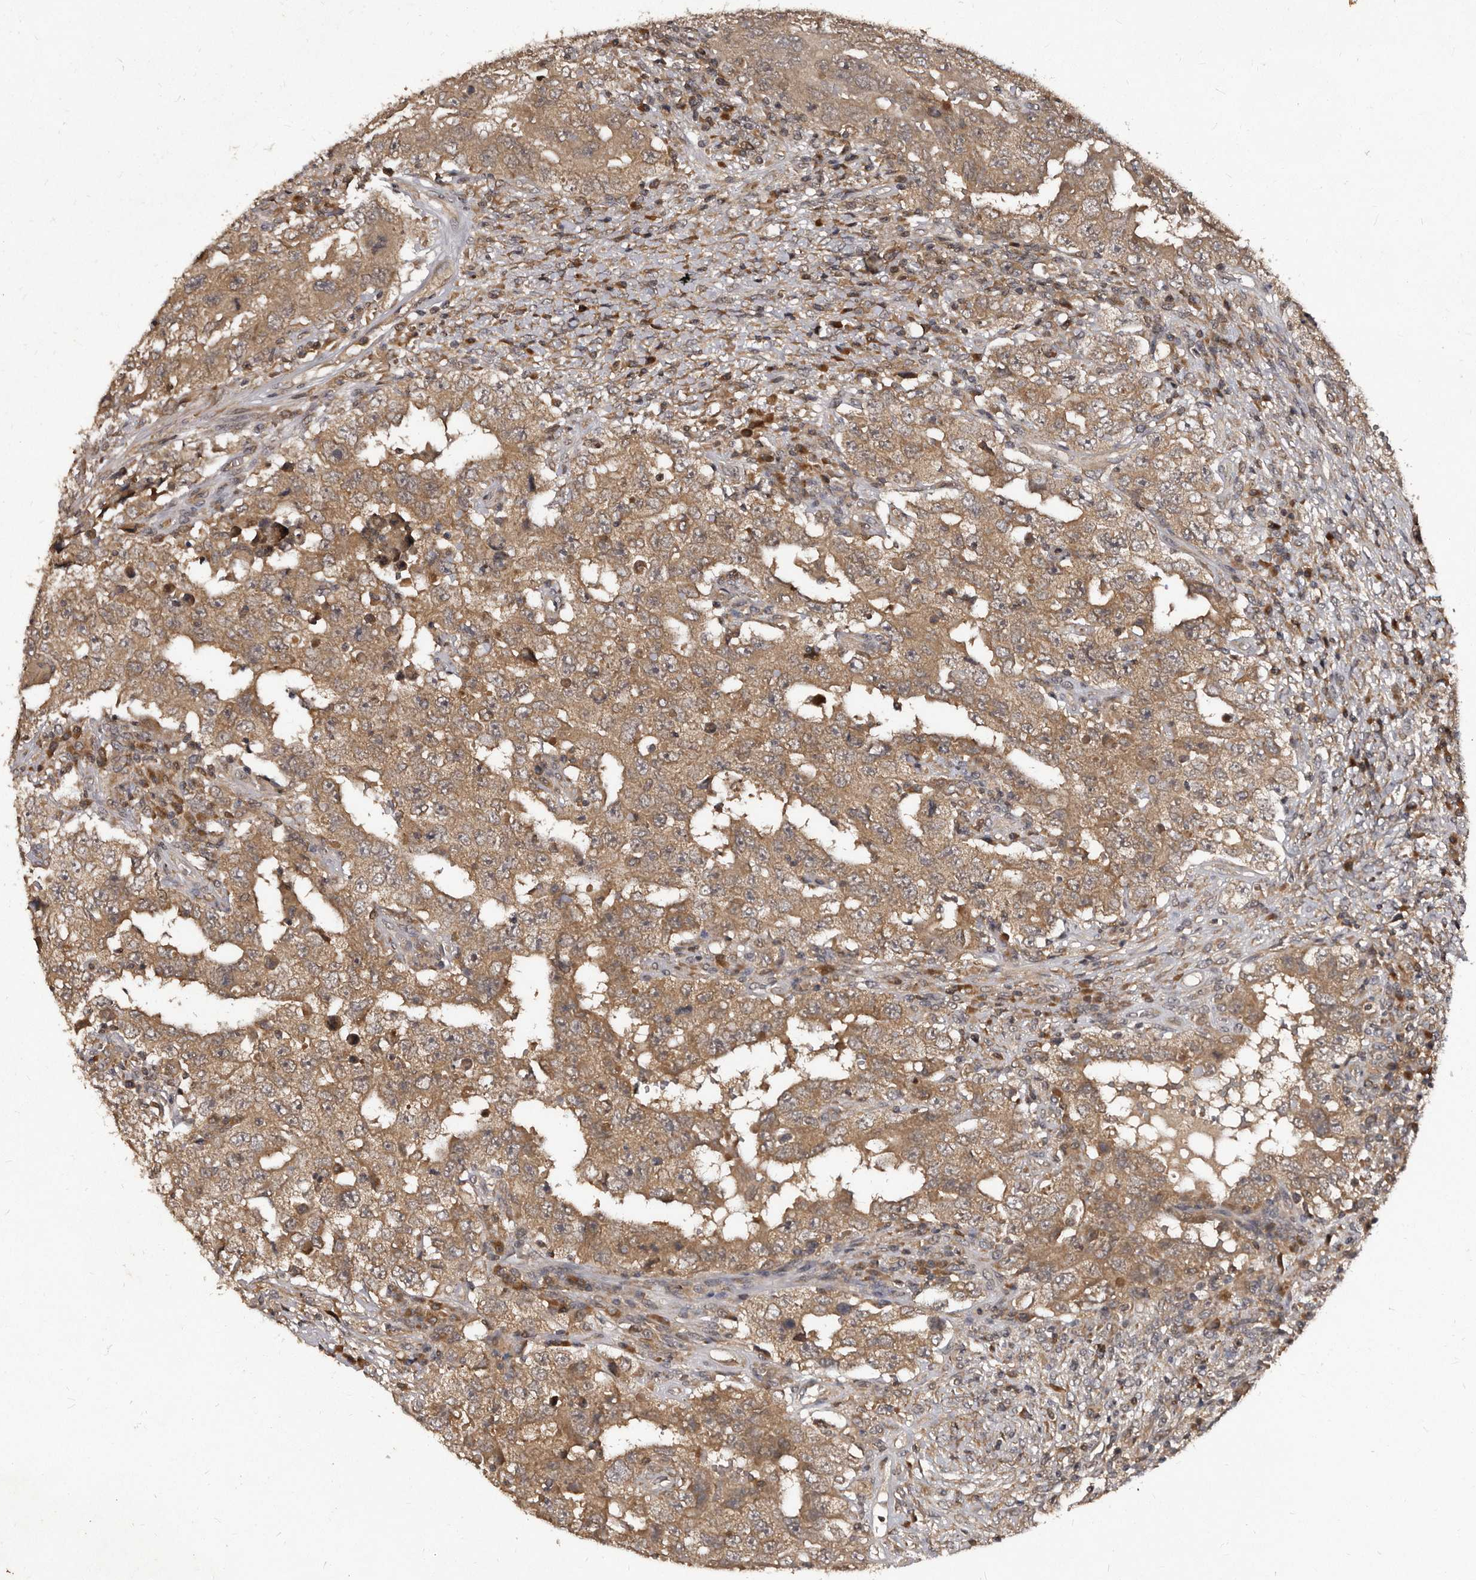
{"staining": {"intensity": "moderate", "quantity": ">75%", "location": "cytoplasmic/membranous"}, "tissue": "testis cancer", "cell_type": "Tumor cells", "image_type": "cancer", "snomed": [{"axis": "morphology", "description": "Carcinoma, Embryonal, NOS"}, {"axis": "topography", "description": "Testis"}], "caption": "A histopathology image of human testis cancer stained for a protein exhibits moderate cytoplasmic/membranous brown staining in tumor cells. (Stains: DAB in brown, nuclei in blue, Microscopy: brightfield microscopy at high magnification).", "gene": "PMVK", "patient": {"sex": "male", "age": 26}}